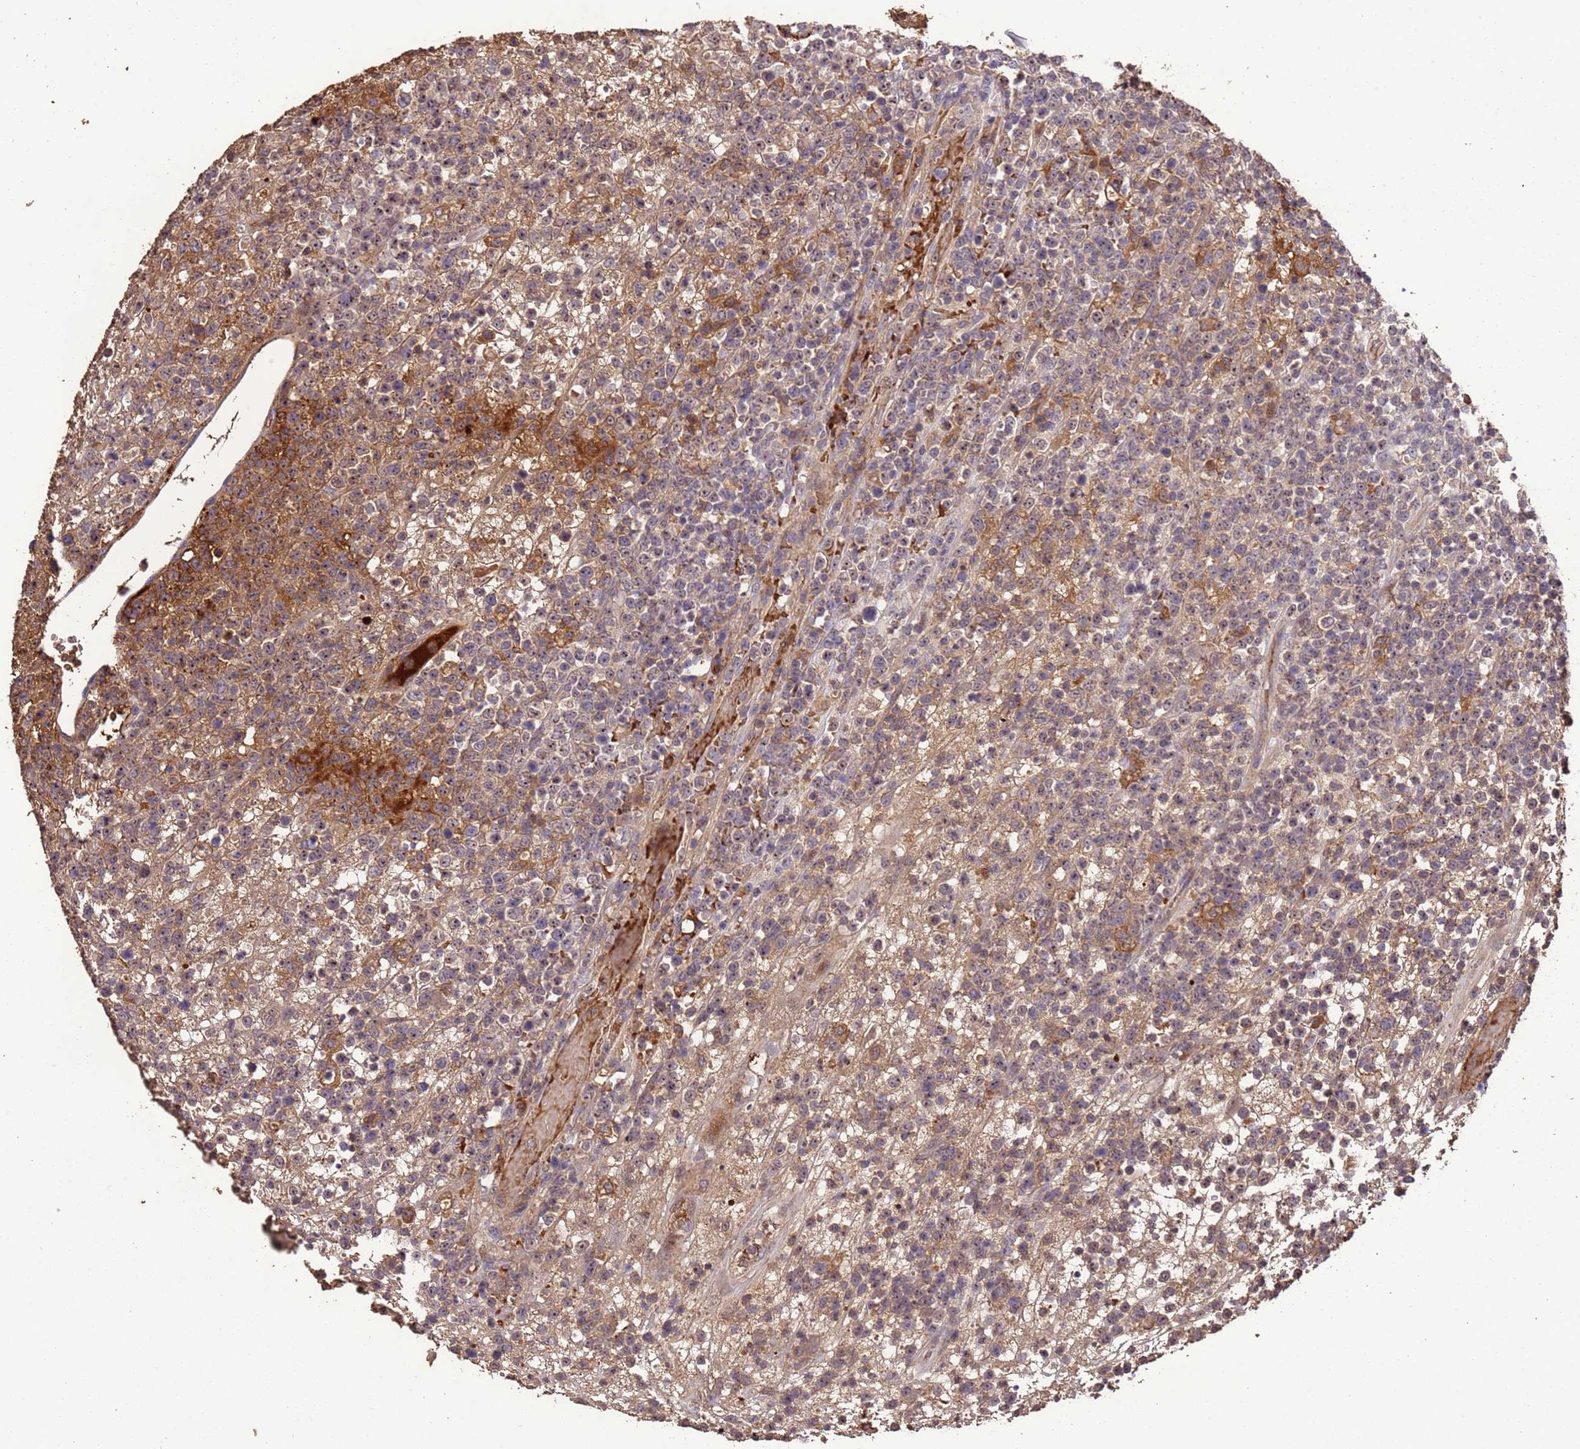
{"staining": {"intensity": "moderate", "quantity": ">75%", "location": "cytoplasmic/membranous,nuclear"}, "tissue": "lymphoma", "cell_type": "Tumor cells", "image_type": "cancer", "snomed": [{"axis": "morphology", "description": "Malignant lymphoma, non-Hodgkin's type, High grade"}, {"axis": "topography", "description": "Colon"}], "caption": "This histopathology image exhibits lymphoma stained with immunohistochemistry (IHC) to label a protein in brown. The cytoplasmic/membranous and nuclear of tumor cells show moderate positivity for the protein. Nuclei are counter-stained blue.", "gene": "CCDC184", "patient": {"sex": "female", "age": 53}}